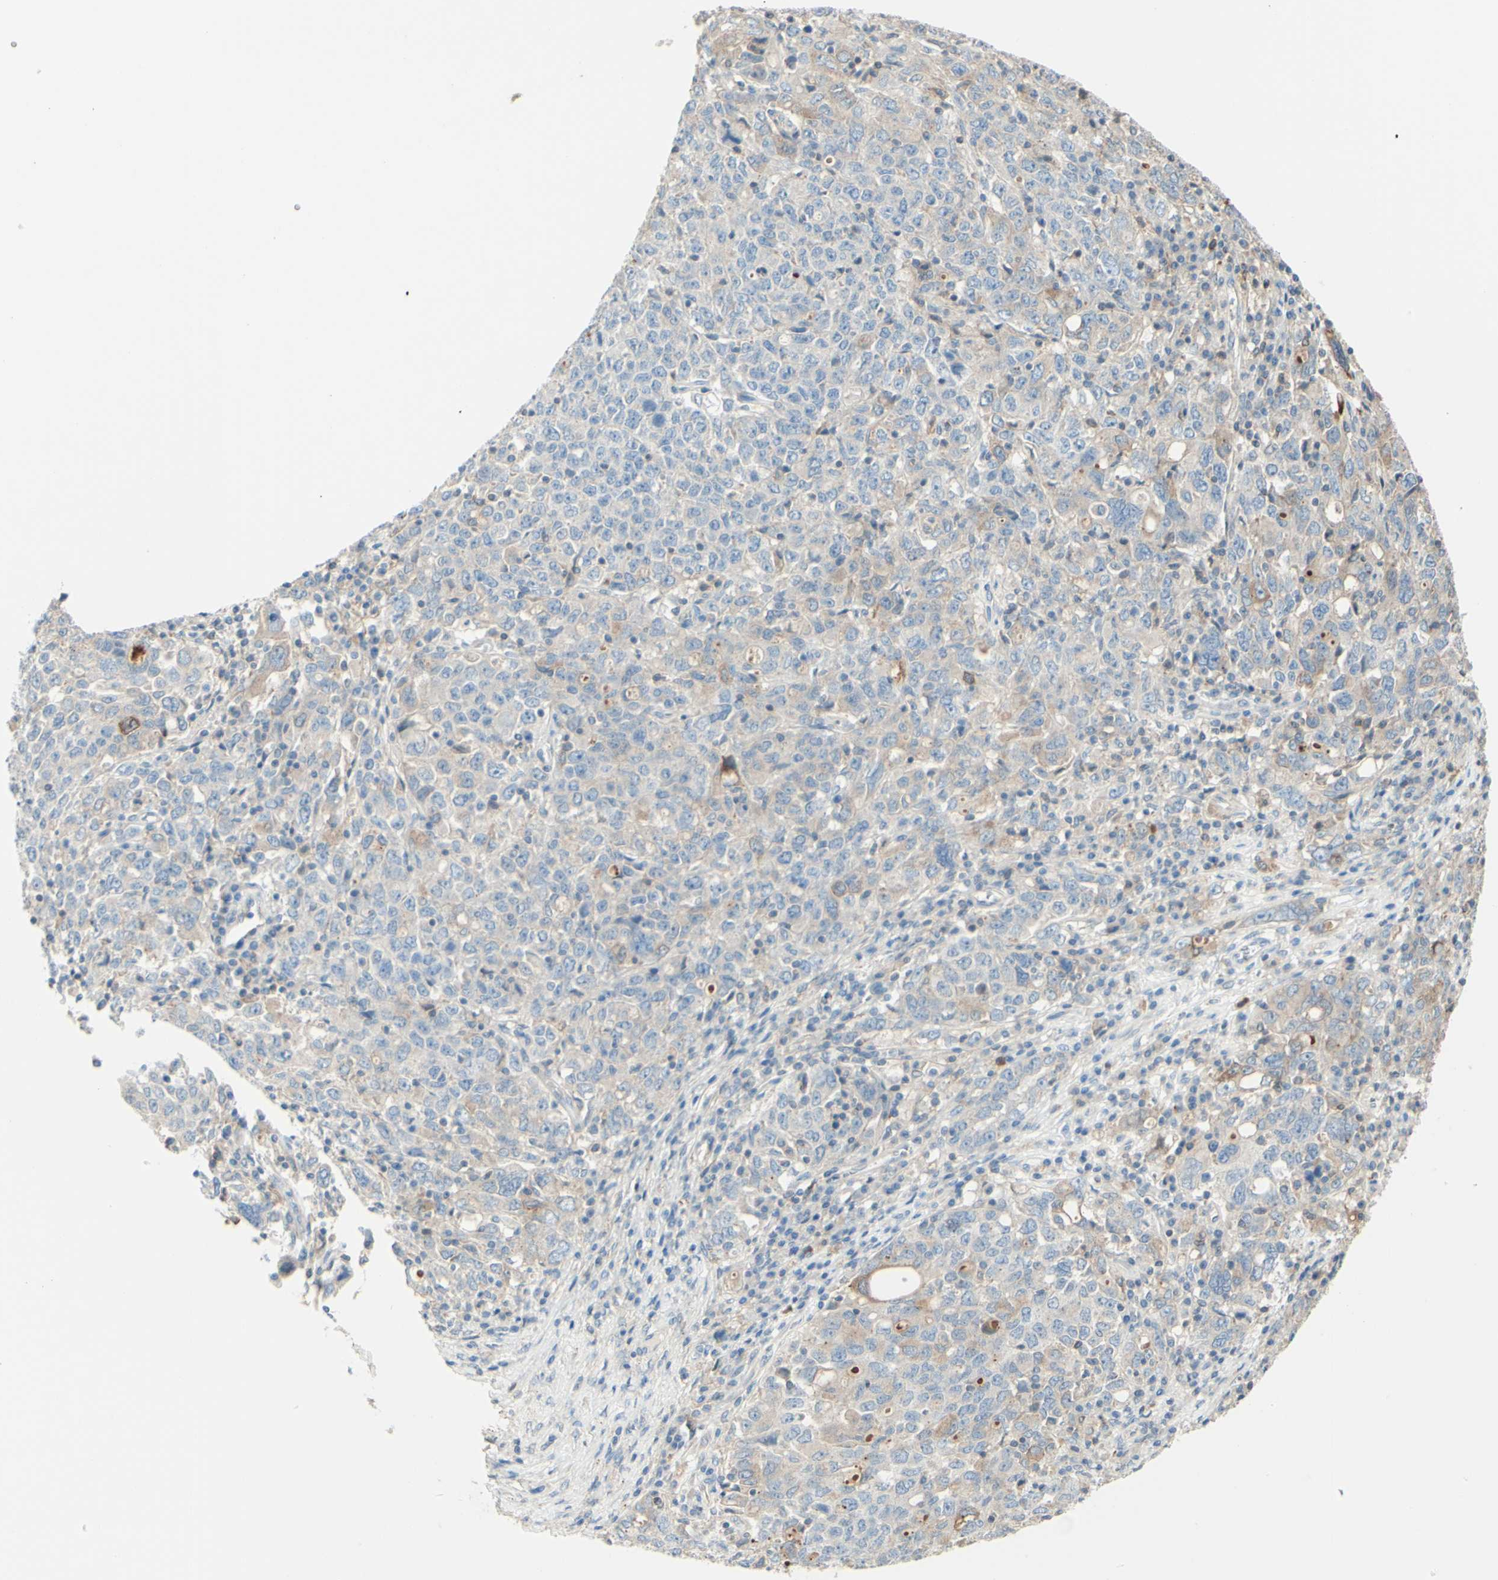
{"staining": {"intensity": "weak", "quantity": "25%-75%", "location": "cytoplasmic/membranous"}, "tissue": "ovarian cancer", "cell_type": "Tumor cells", "image_type": "cancer", "snomed": [{"axis": "morphology", "description": "Carcinoma, endometroid"}, {"axis": "topography", "description": "Ovary"}], "caption": "Tumor cells reveal low levels of weak cytoplasmic/membranous staining in about 25%-75% of cells in human ovarian endometroid carcinoma.", "gene": "MTM1", "patient": {"sex": "female", "age": 62}}